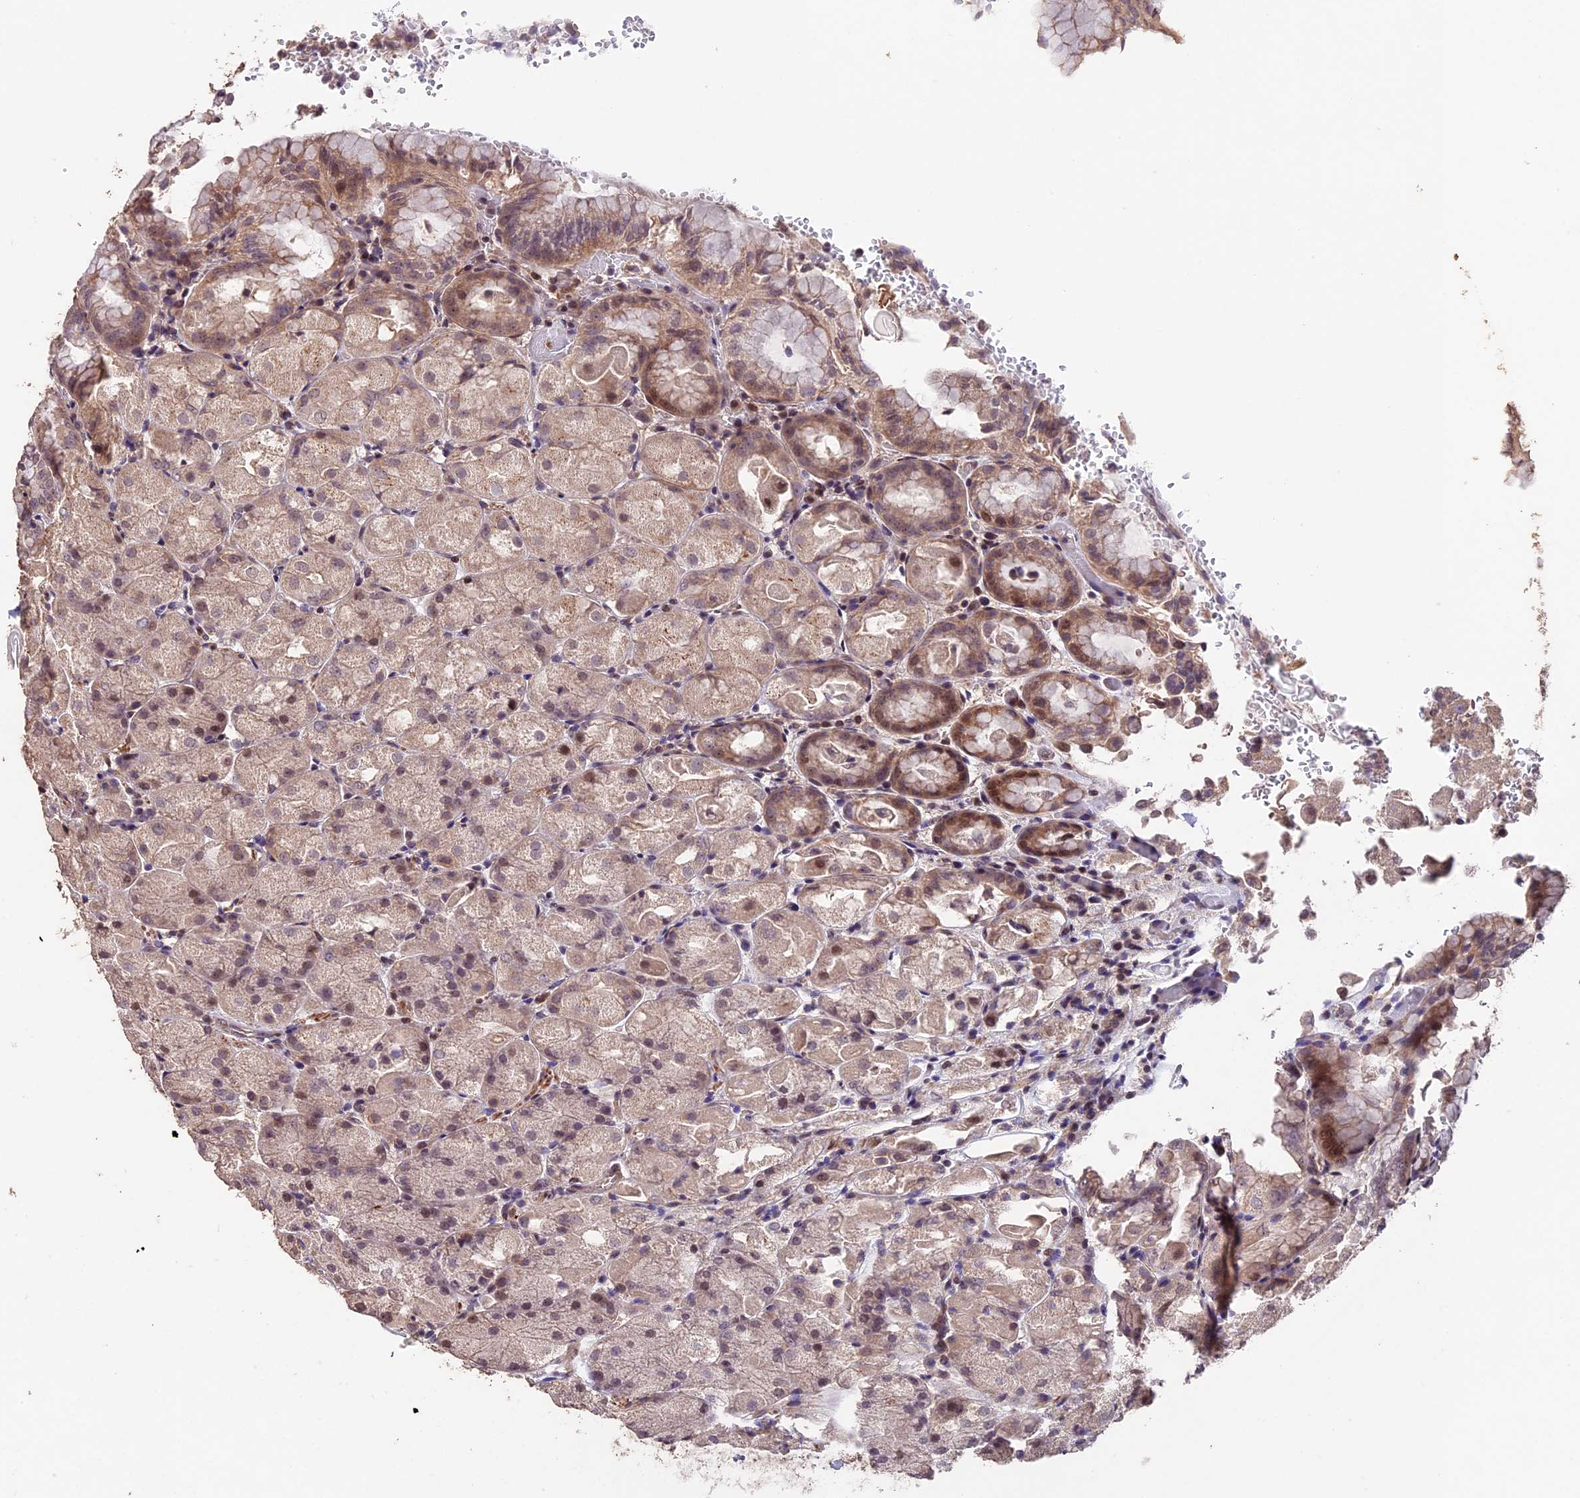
{"staining": {"intensity": "moderate", "quantity": "25%-75%", "location": "cytoplasmic/membranous"}, "tissue": "stomach", "cell_type": "Glandular cells", "image_type": "normal", "snomed": [{"axis": "morphology", "description": "Normal tissue, NOS"}, {"axis": "topography", "description": "Stomach, upper"}, {"axis": "topography", "description": "Stomach, lower"}], "caption": "IHC (DAB (3,3'-diaminobenzidine)) staining of benign stomach displays moderate cytoplasmic/membranous protein staining in approximately 25%-75% of glandular cells.", "gene": "GNB5", "patient": {"sex": "male", "age": 62}}